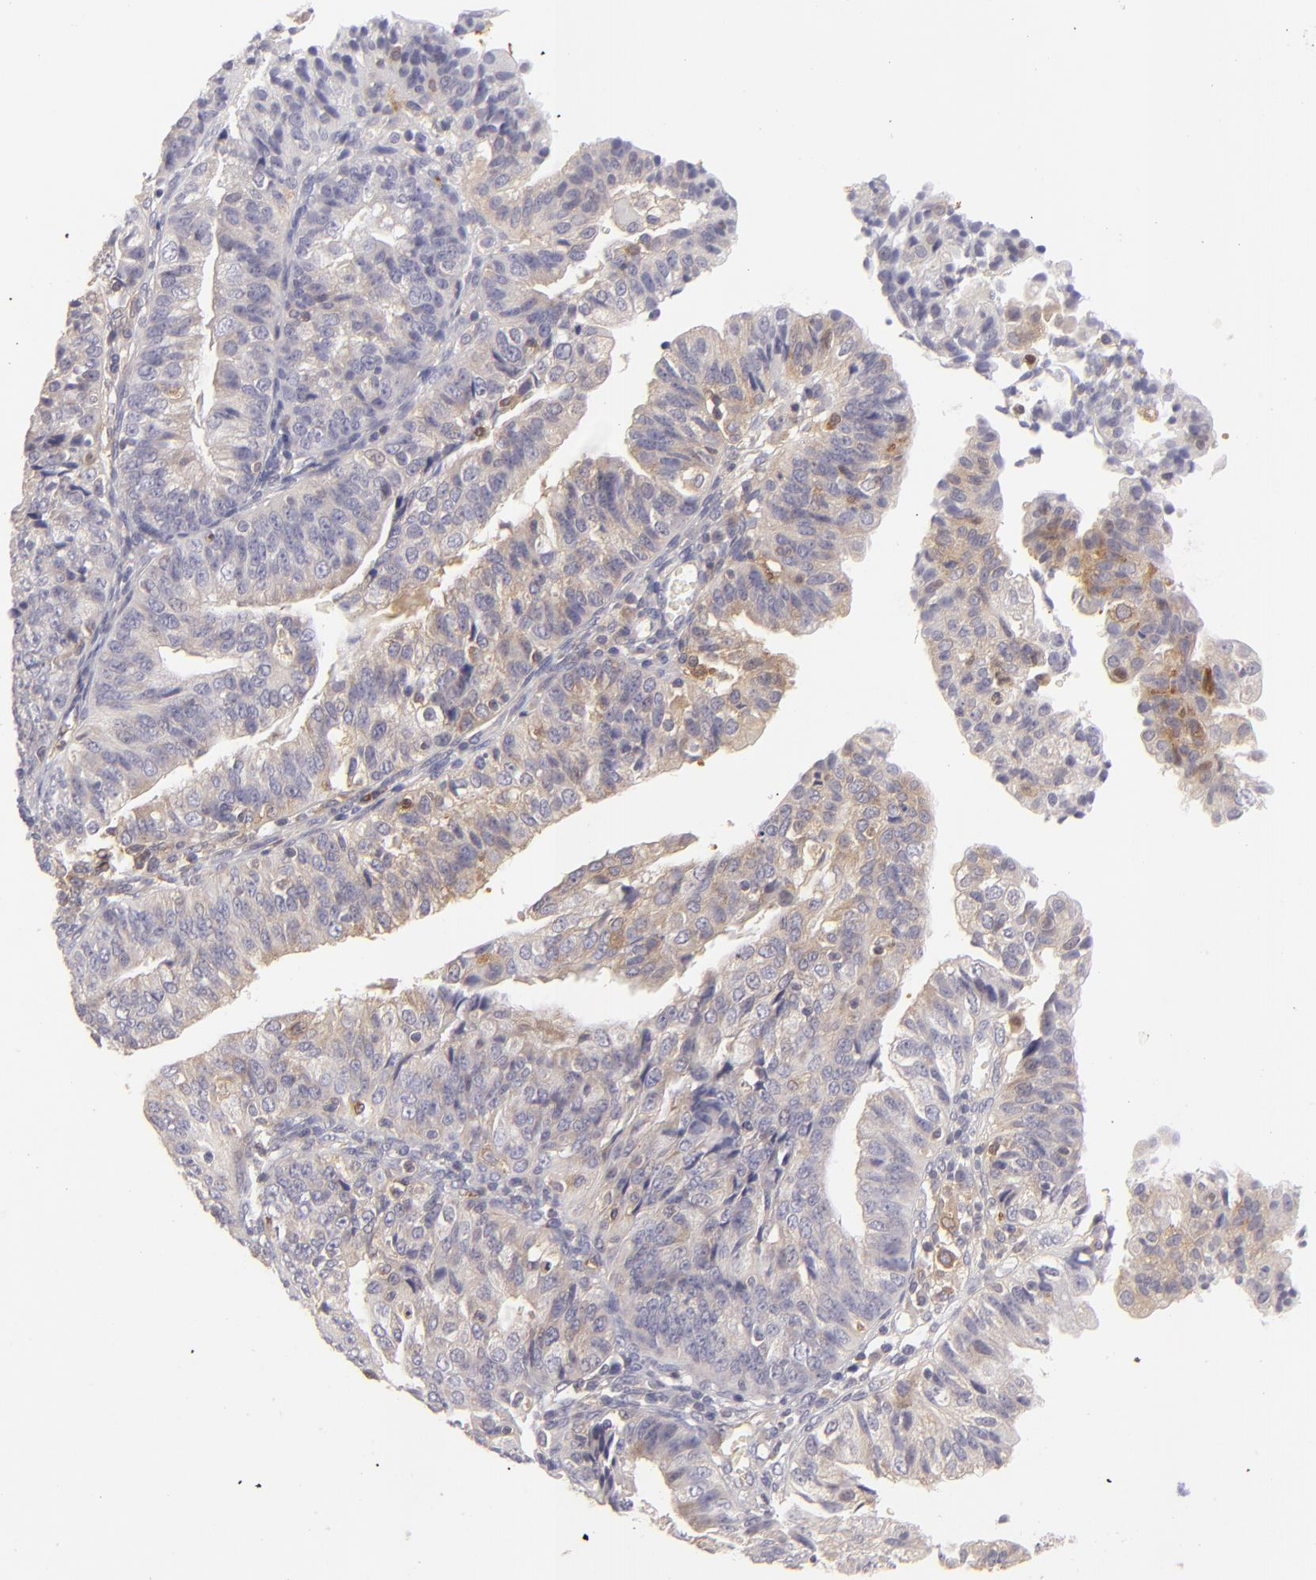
{"staining": {"intensity": "weak", "quantity": ">75%", "location": "cytoplasmic/membranous"}, "tissue": "endometrial cancer", "cell_type": "Tumor cells", "image_type": "cancer", "snomed": [{"axis": "morphology", "description": "Adenocarcinoma, NOS"}, {"axis": "topography", "description": "Endometrium"}], "caption": "This is a micrograph of IHC staining of endometrial adenocarcinoma, which shows weak positivity in the cytoplasmic/membranous of tumor cells.", "gene": "MMP10", "patient": {"sex": "female", "age": 56}}